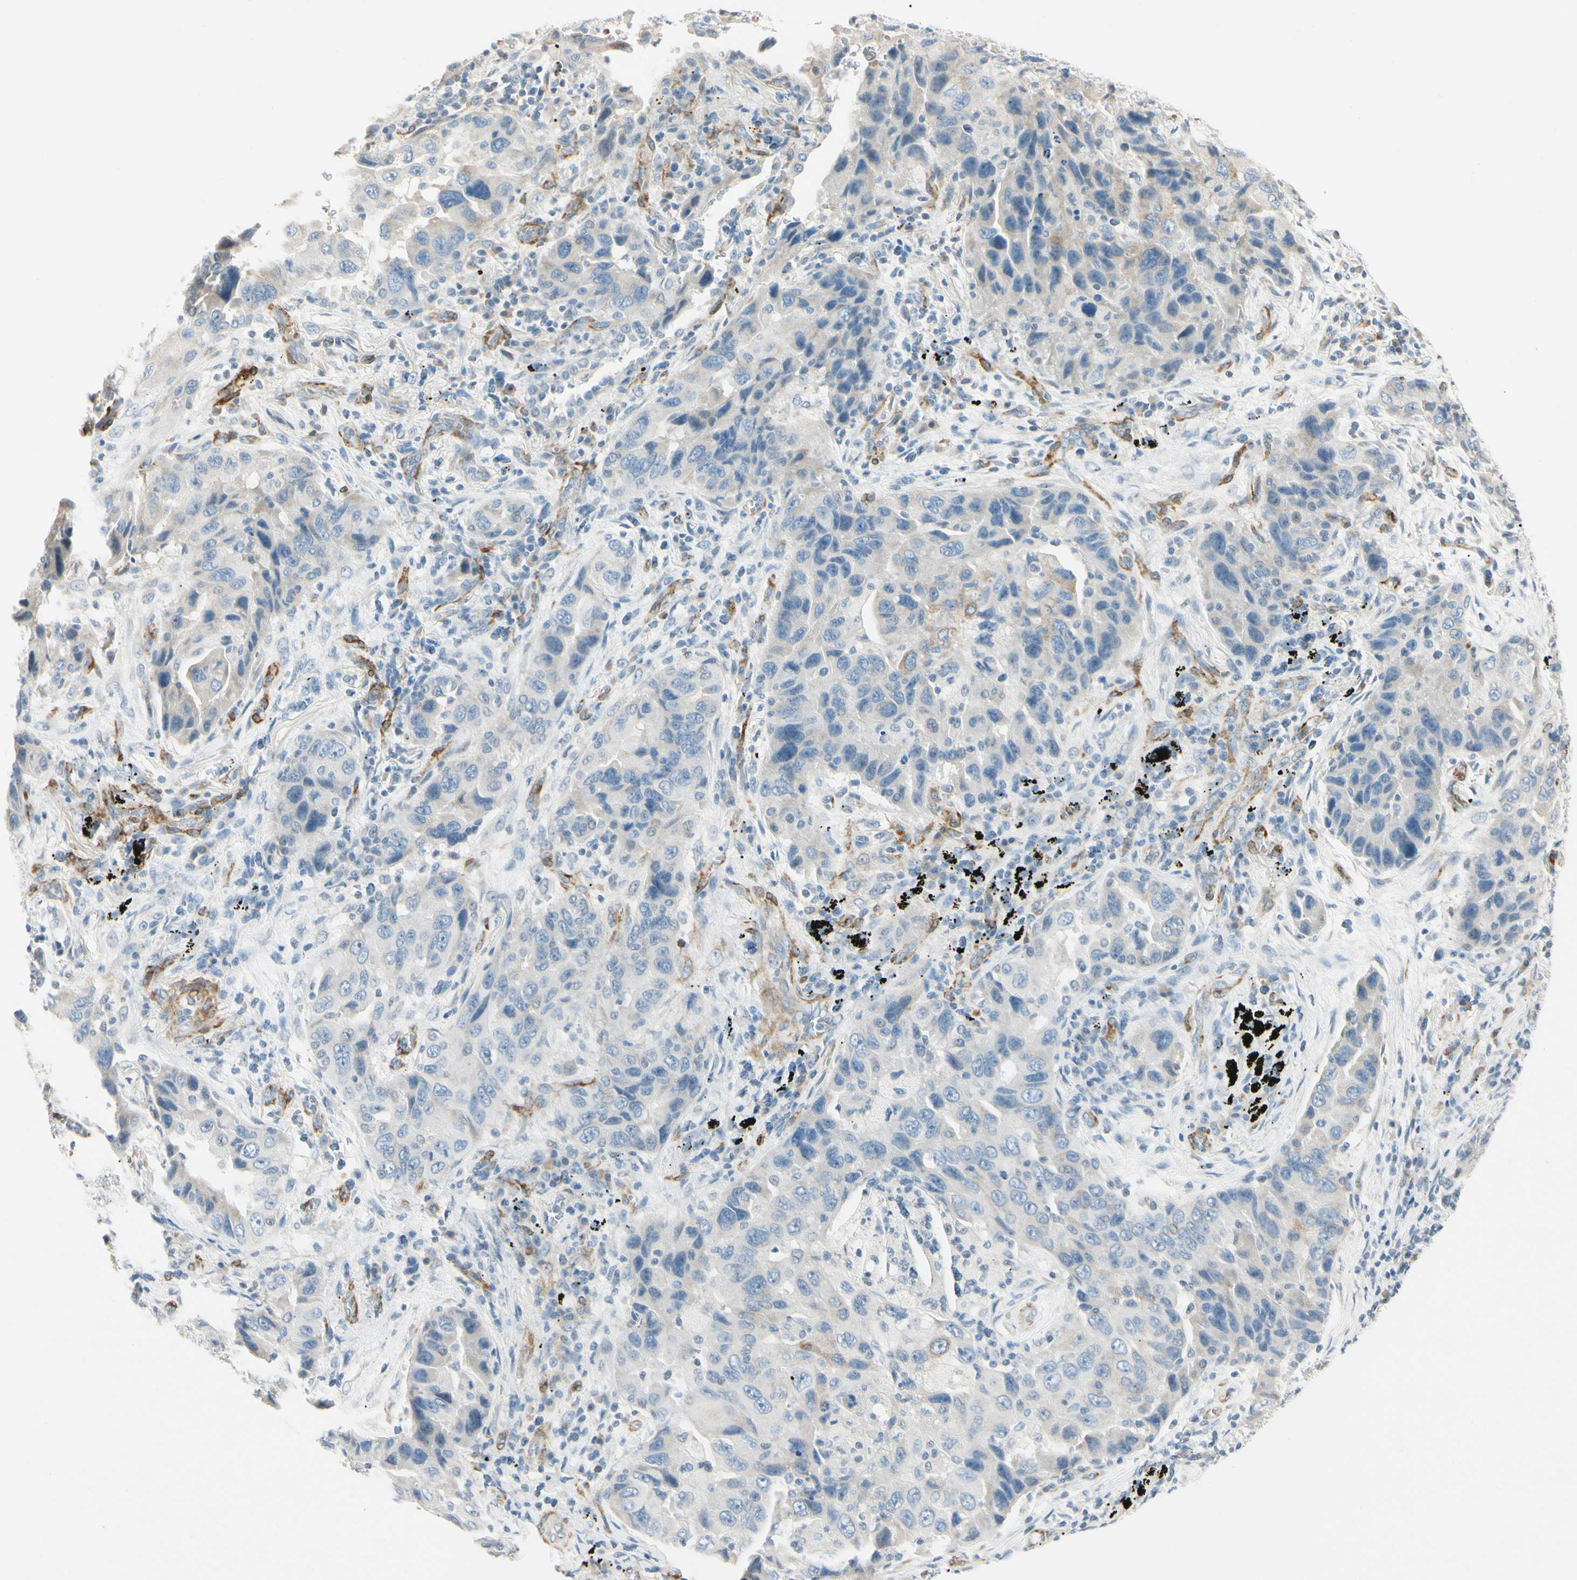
{"staining": {"intensity": "weak", "quantity": "<25%", "location": "cytoplasmic/membranous"}, "tissue": "lung cancer", "cell_type": "Tumor cells", "image_type": "cancer", "snomed": [{"axis": "morphology", "description": "Adenocarcinoma, NOS"}, {"axis": "topography", "description": "Lung"}], "caption": "High magnification brightfield microscopy of adenocarcinoma (lung) stained with DAB (brown) and counterstained with hematoxylin (blue): tumor cells show no significant staining.", "gene": "AMPH", "patient": {"sex": "female", "age": 65}}